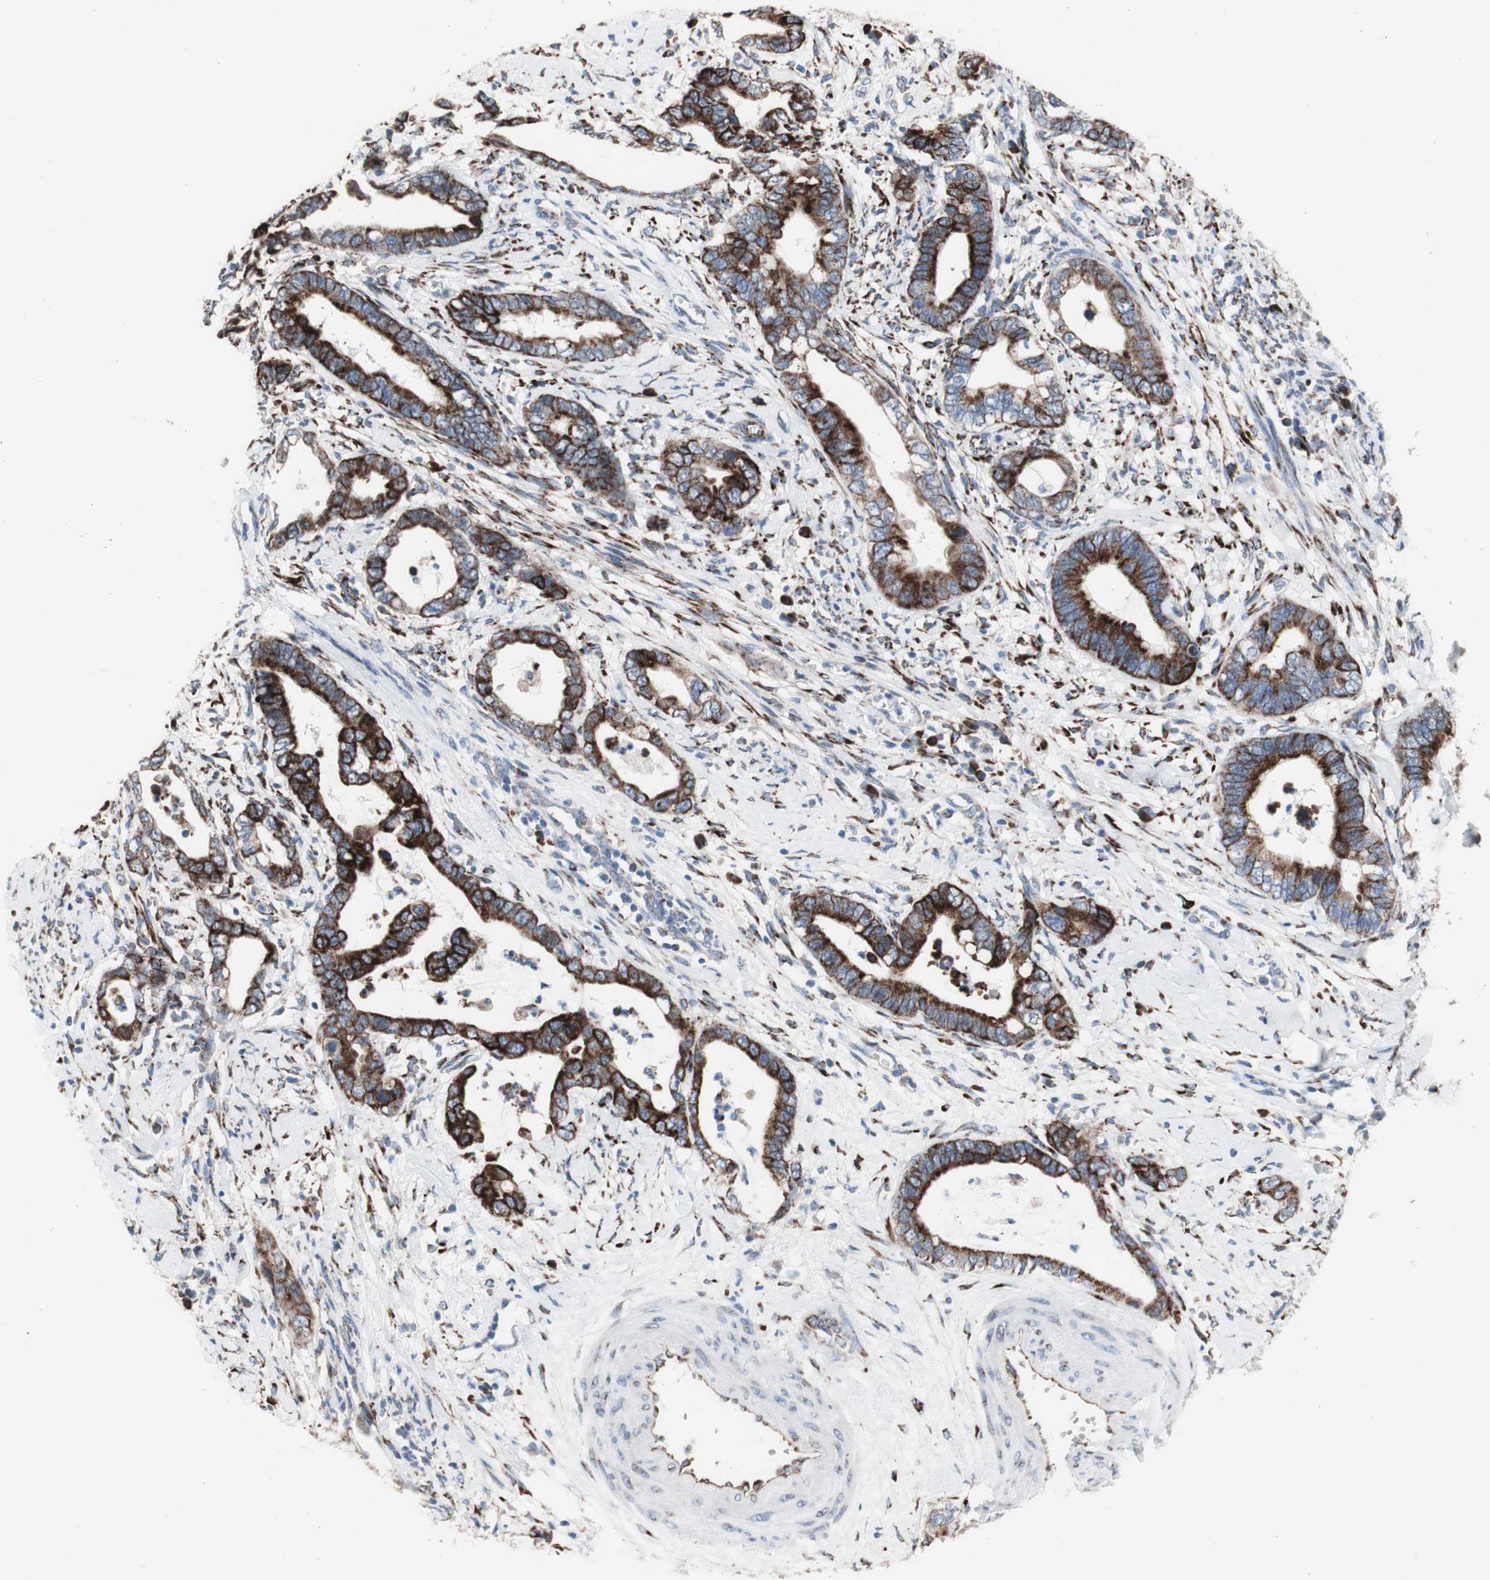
{"staining": {"intensity": "strong", "quantity": ">75%", "location": "cytoplasmic/membranous"}, "tissue": "cervical cancer", "cell_type": "Tumor cells", "image_type": "cancer", "snomed": [{"axis": "morphology", "description": "Adenocarcinoma, NOS"}, {"axis": "topography", "description": "Cervix"}], "caption": "This is a photomicrograph of immunohistochemistry (IHC) staining of cervical adenocarcinoma, which shows strong staining in the cytoplasmic/membranous of tumor cells.", "gene": "AGPAT5", "patient": {"sex": "female", "age": 44}}